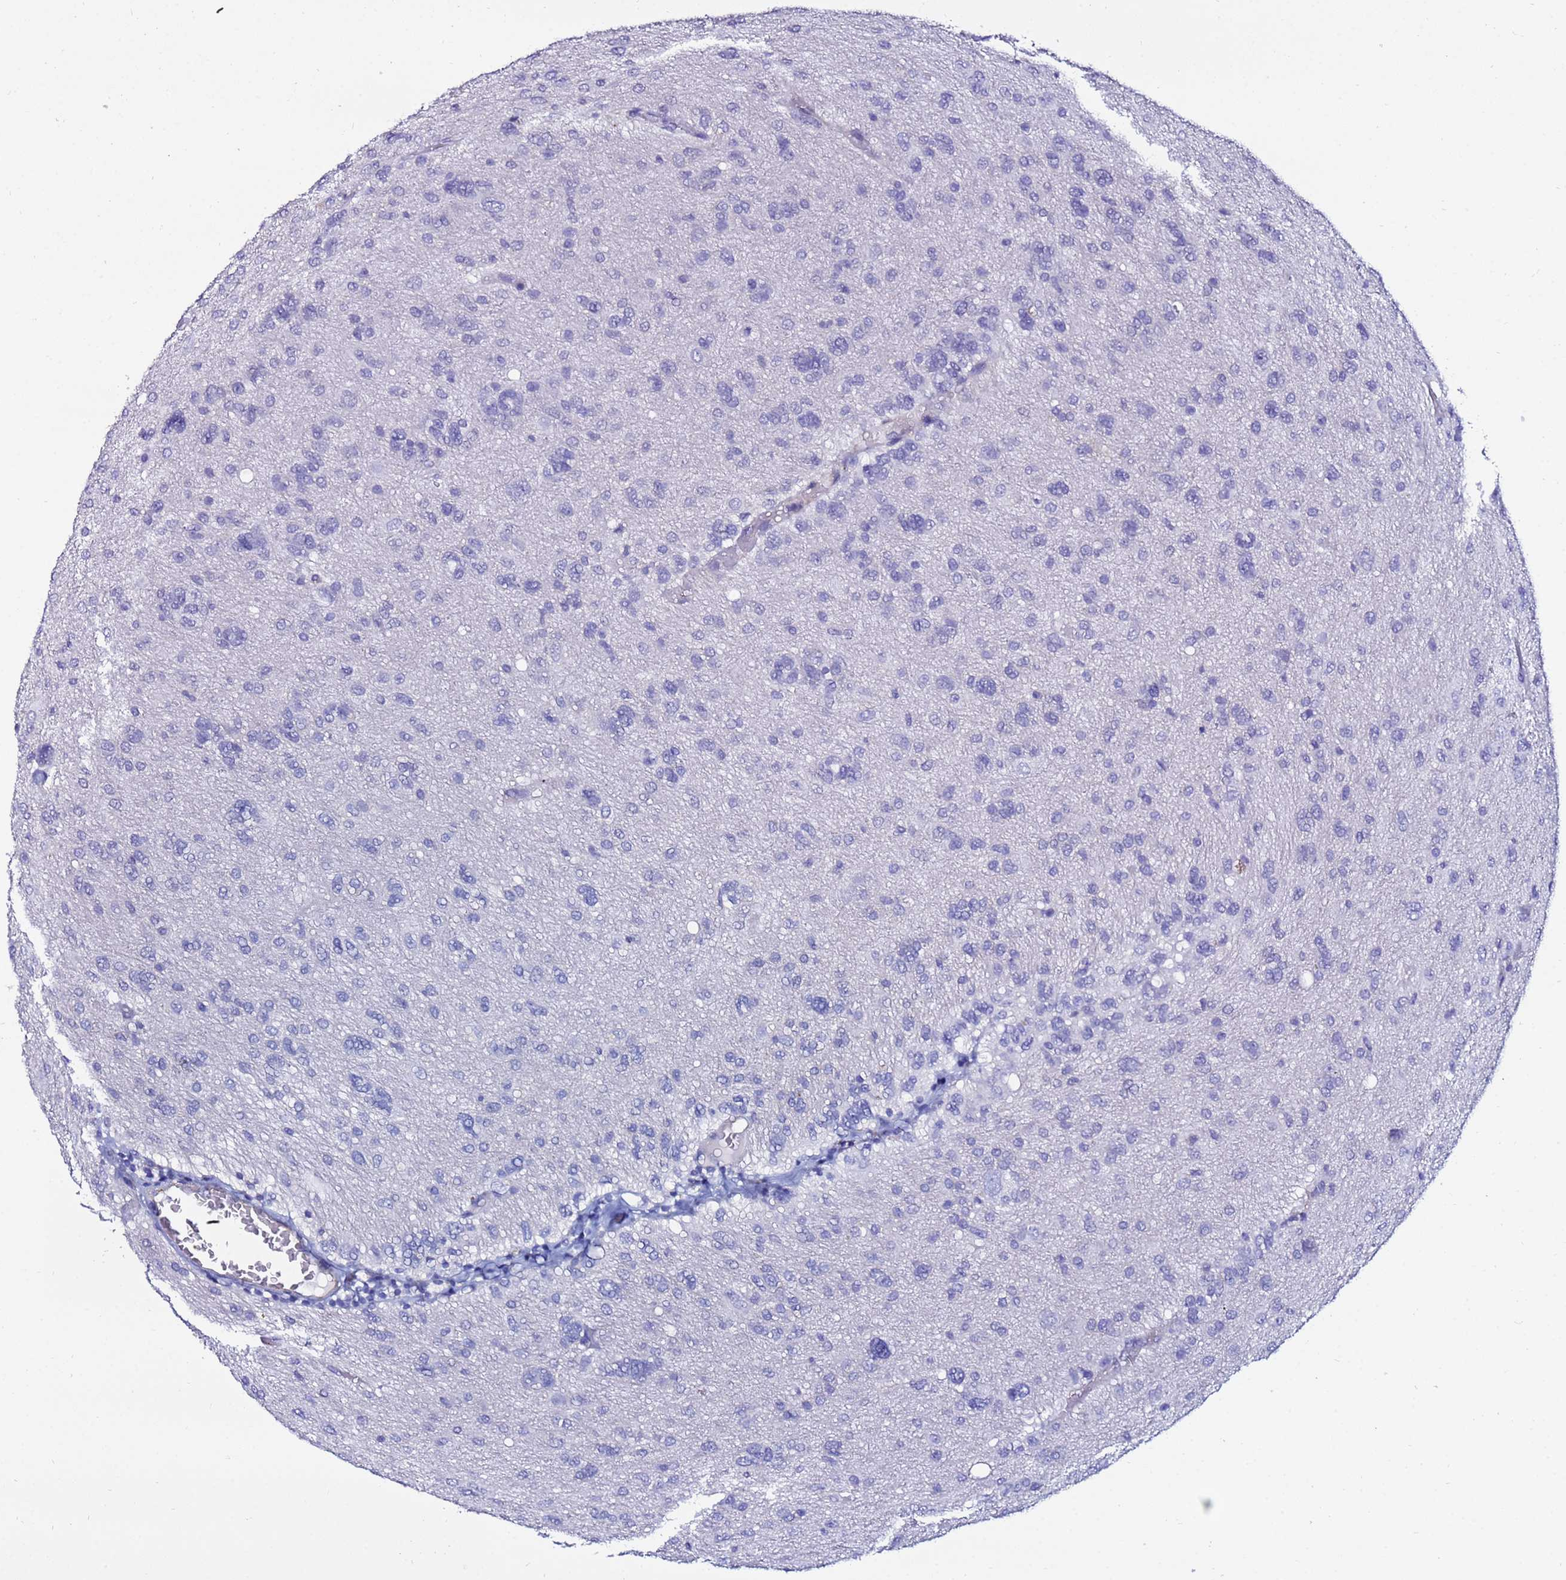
{"staining": {"intensity": "negative", "quantity": "none", "location": "none"}, "tissue": "glioma", "cell_type": "Tumor cells", "image_type": "cancer", "snomed": [{"axis": "morphology", "description": "Glioma, malignant, High grade"}, {"axis": "topography", "description": "Brain"}], "caption": "Immunohistochemical staining of glioma reveals no significant expression in tumor cells.", "gene": "DEFB104A", "patient": {"sex": "female", "age": 59}}